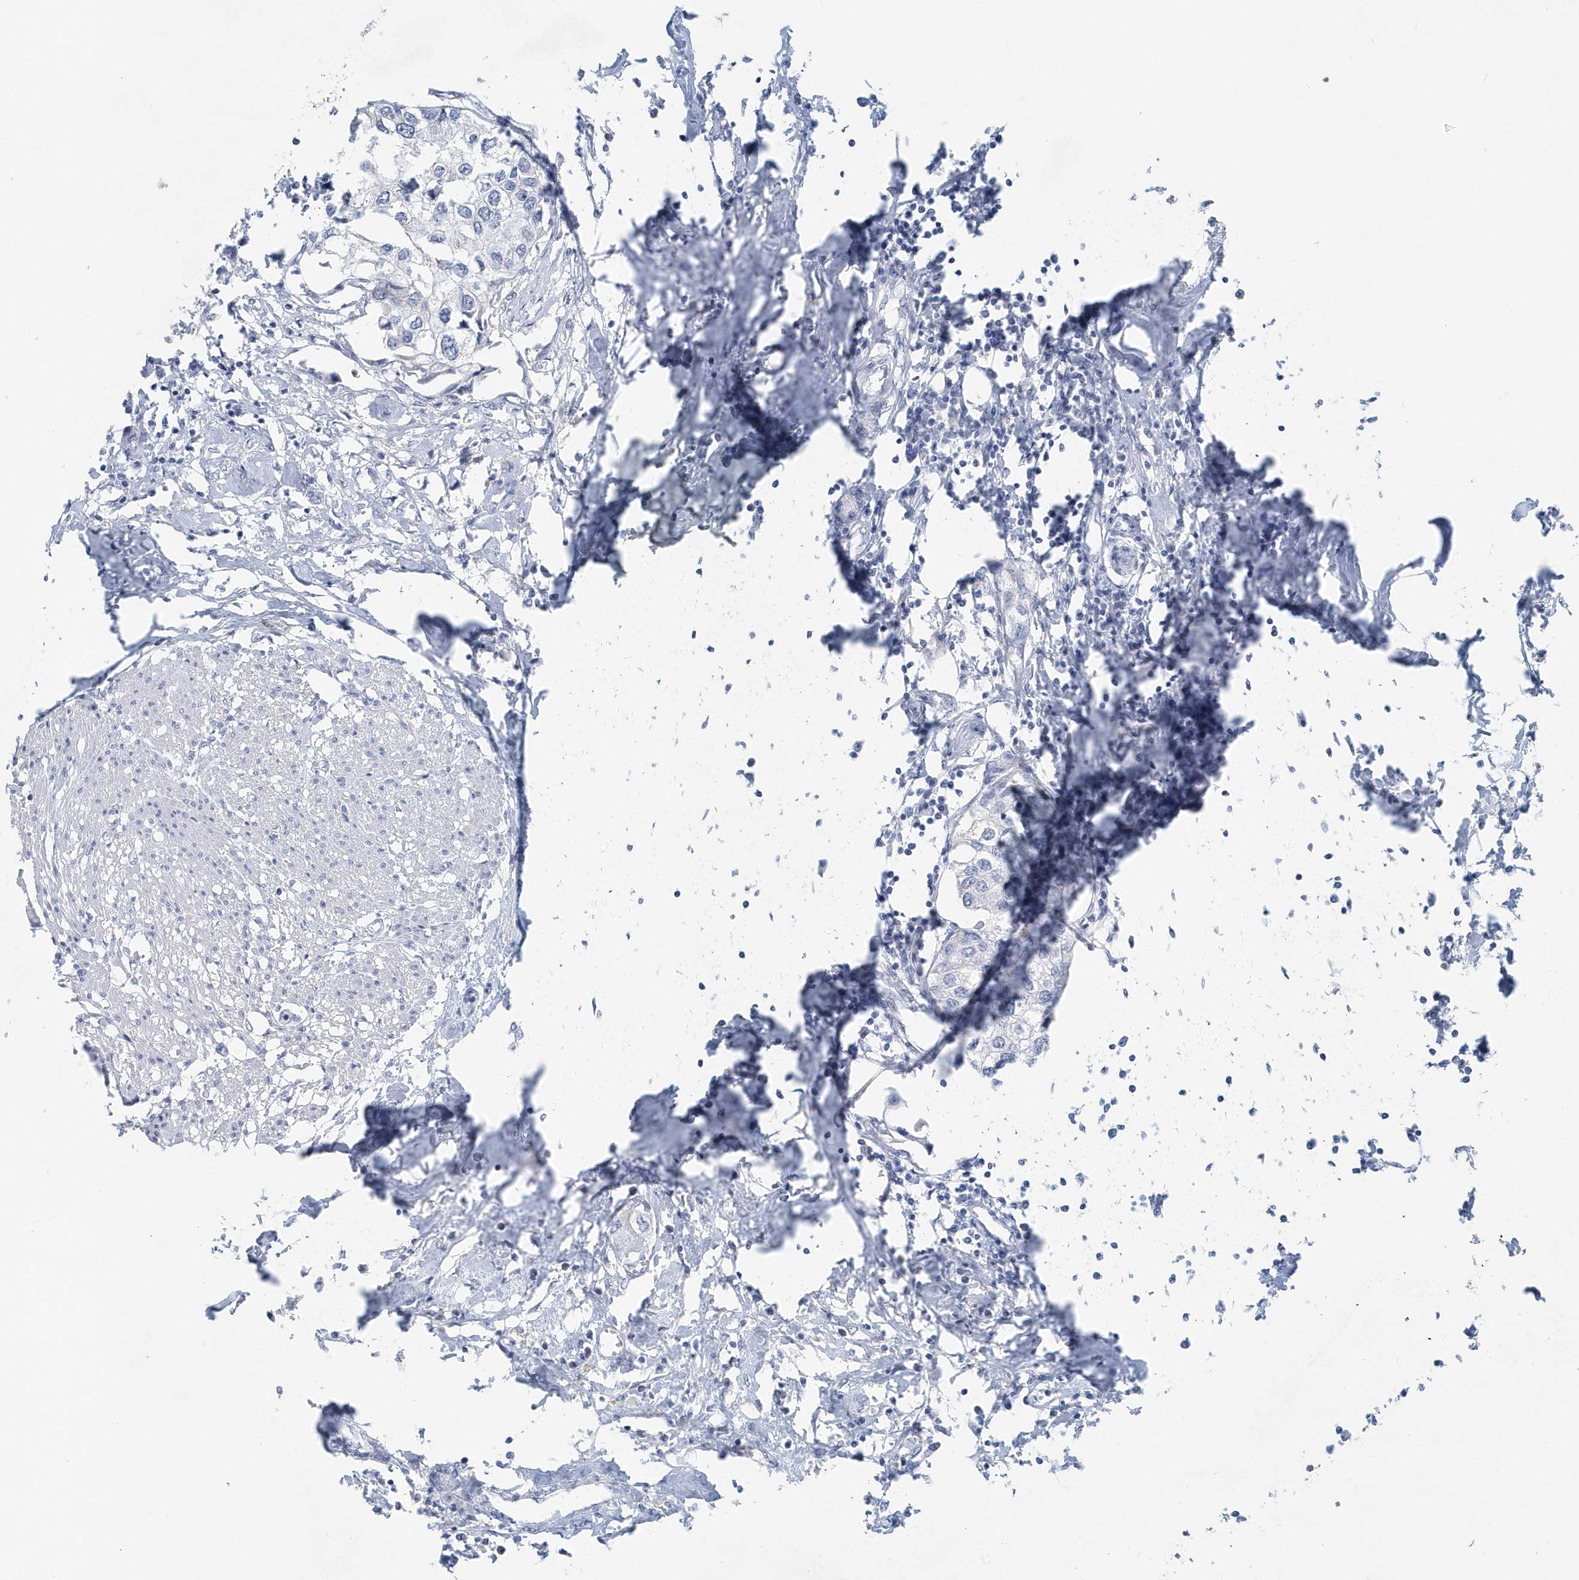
{"staining": {"intensity": "negative", "quantity": "none", "location": "none"}, "tissue": "urothelial cancer", "cell_type": "Tumor cells", "image_type": "cancer", "snomed": [{"axis": "morphology", "description": "Urothelial carcinoma, High grade"}, {"axis": "topography", "description": "Urinary bladder"}], "caption": "Immunohistochemistry (IHC) of human urothelial cancer reveals no expression in tumor cells.", "gene": "PTPRO", "patient": {"sex": "male", "age": 64}}